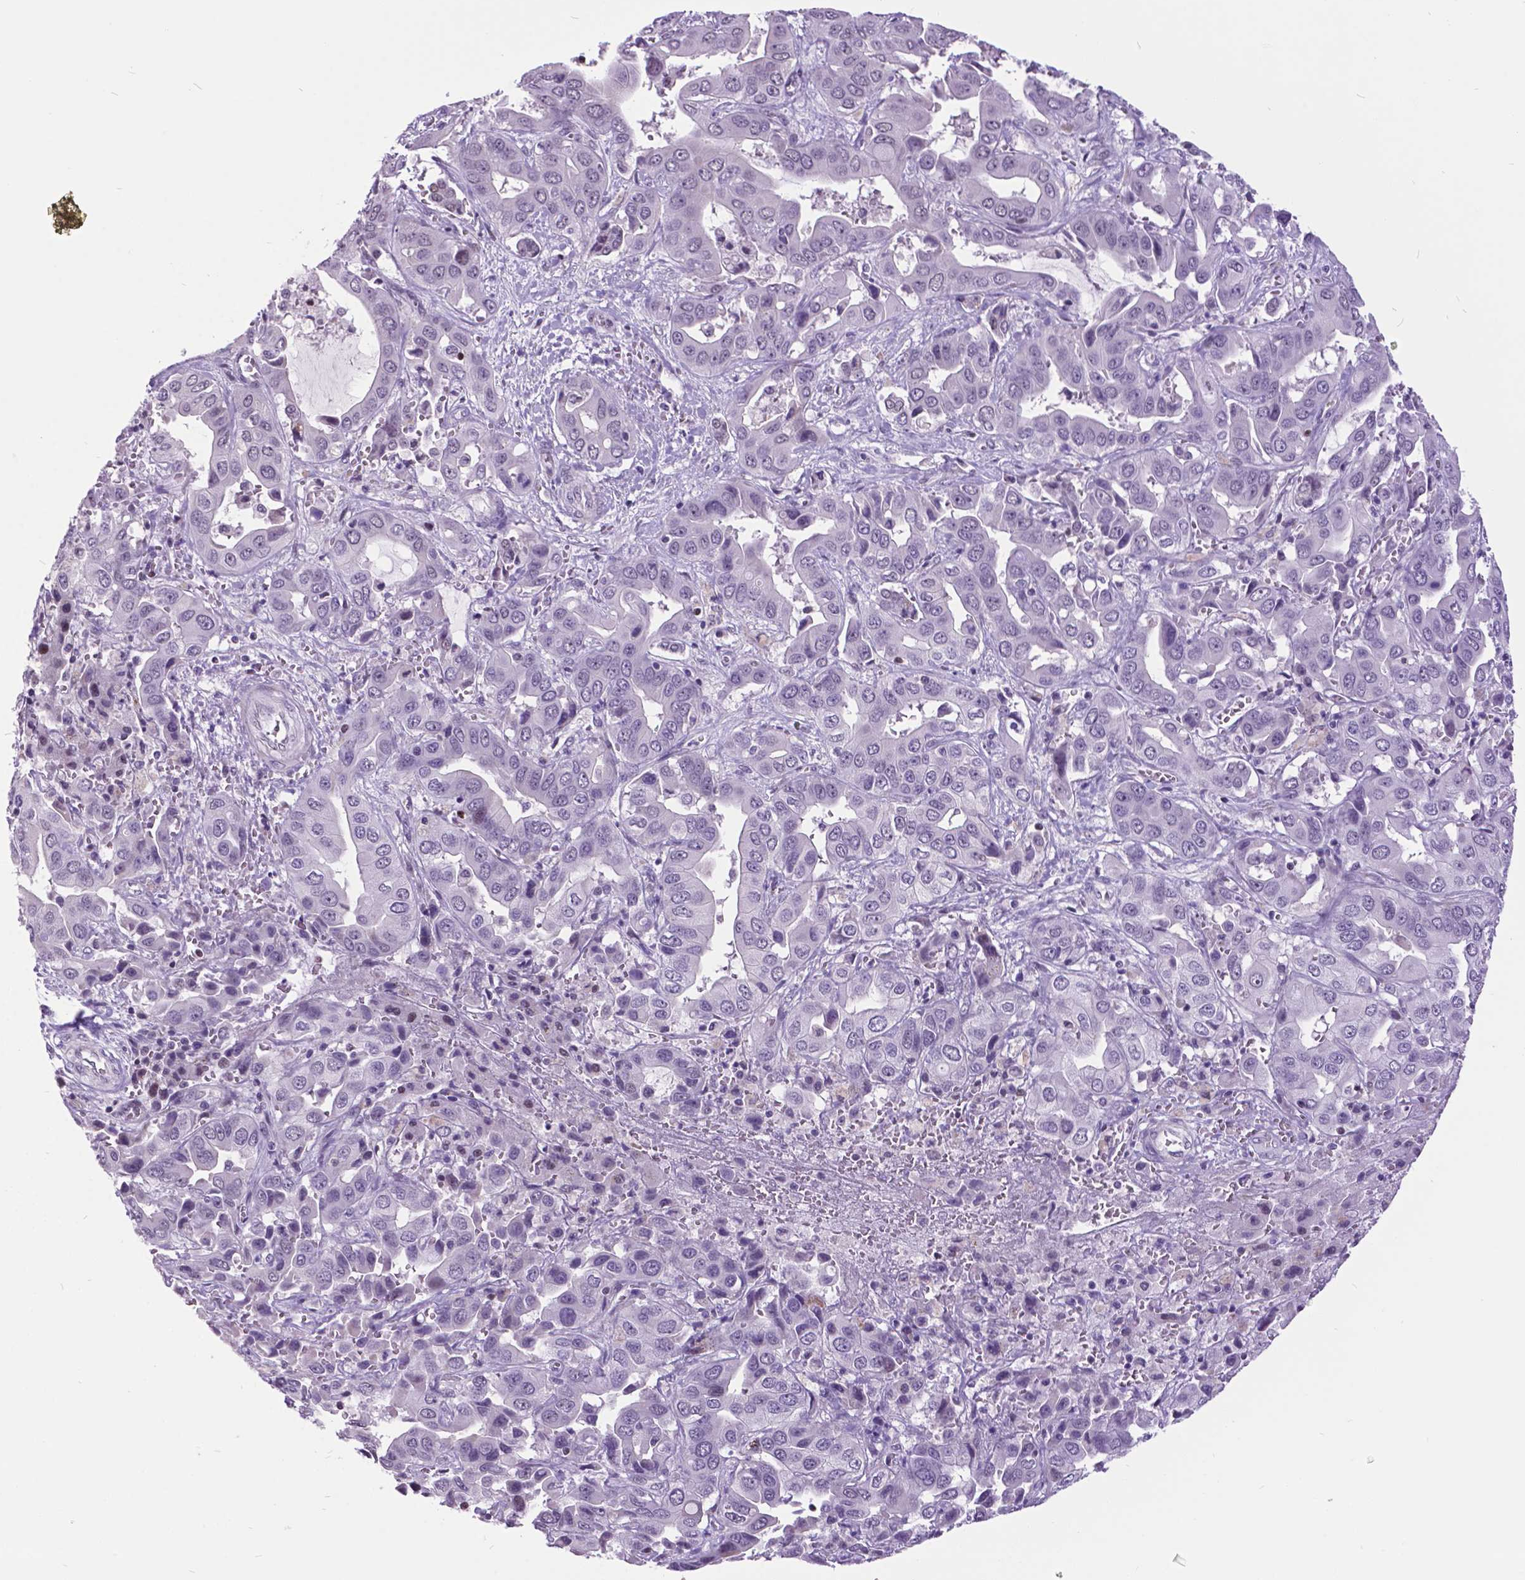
{"staining": {"intensity": "negative", "quantity": "none", "location": "none"}, "tissue": "liver cancer", "cell_type": "Tumor cells", "image_type": "cancer", "snomed": [{"axis": "morphology", "description": "Cholangiocarcinoma"}, {"axis": "topography", "description": "Liver"}], "caption": "Immunohistochemistry (IHC) image of neoplastic tissue: liver cholangiocarcinoma stained with DAB (3,3'-diaminobenzidine) reveals no significant protein staining in tumor cells.", "gene": "DPF3", "patient": {"sex": "female", "age": 52}}